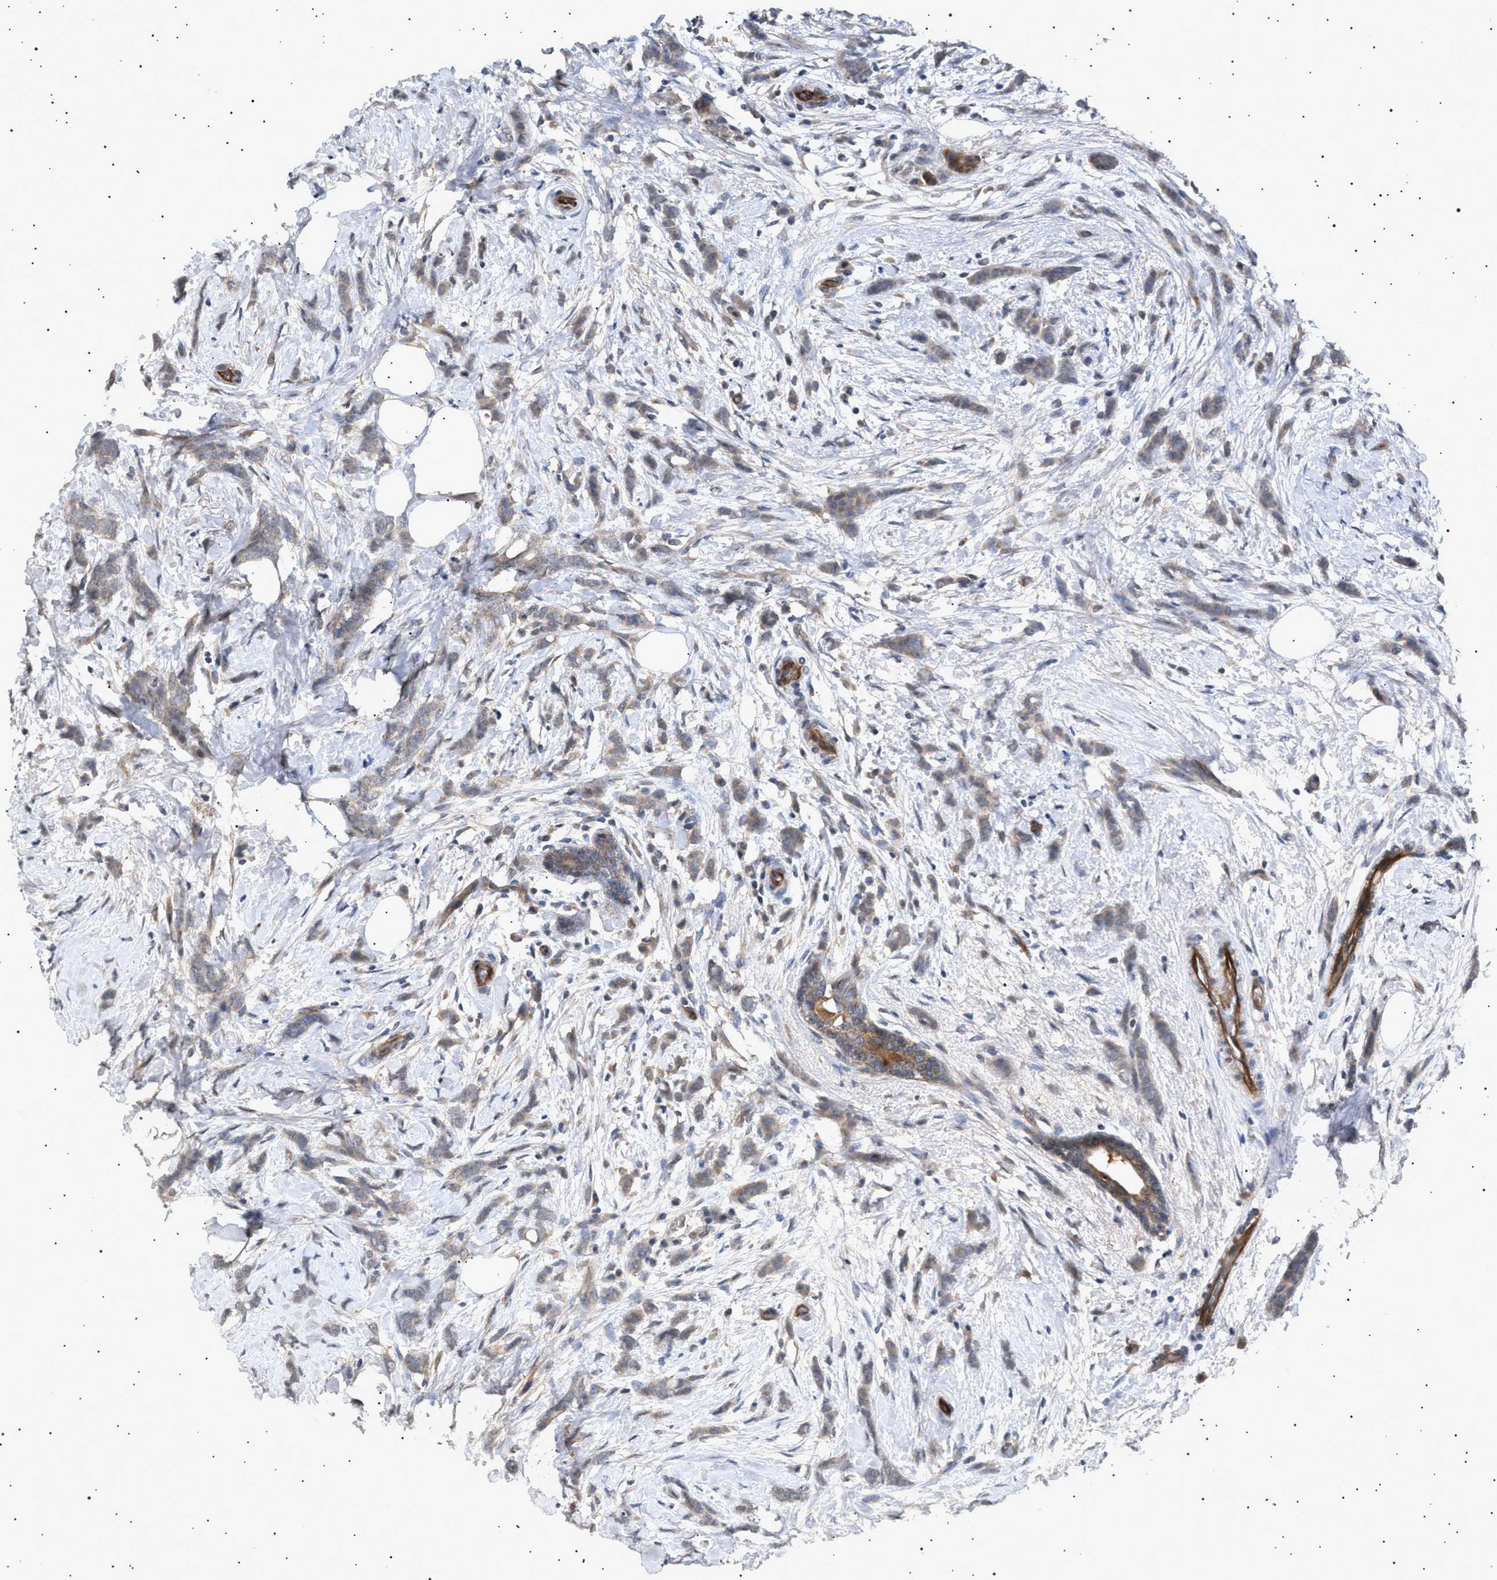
{"staining": {"intensity": "weak", "quantity": "25%-75%", "location": "cytoplasmic/membranous"}, "tissue": "breast cancer", "cell_type": "Tumor cells", "image_type": "cancer", "snomed": [{"axis": "morphology", "description": "Lobular carcinoma, in situ"}, {"axis": "morphology", "description": "Lobular carcinoma"}, {"axis": "topography", "description": "Breast"}], "caption": "This photomicrograph reveals breast cancer (lobular carcinoma) stained with immunohistochemistry to label a protein in brown. The cytoplasmic/membranous of tumor cells show weak positivity for the protein. Nuclei are counter-stained blue.", "gene": "SIRT5", "patient": {"sex": "female", "age": 41}}